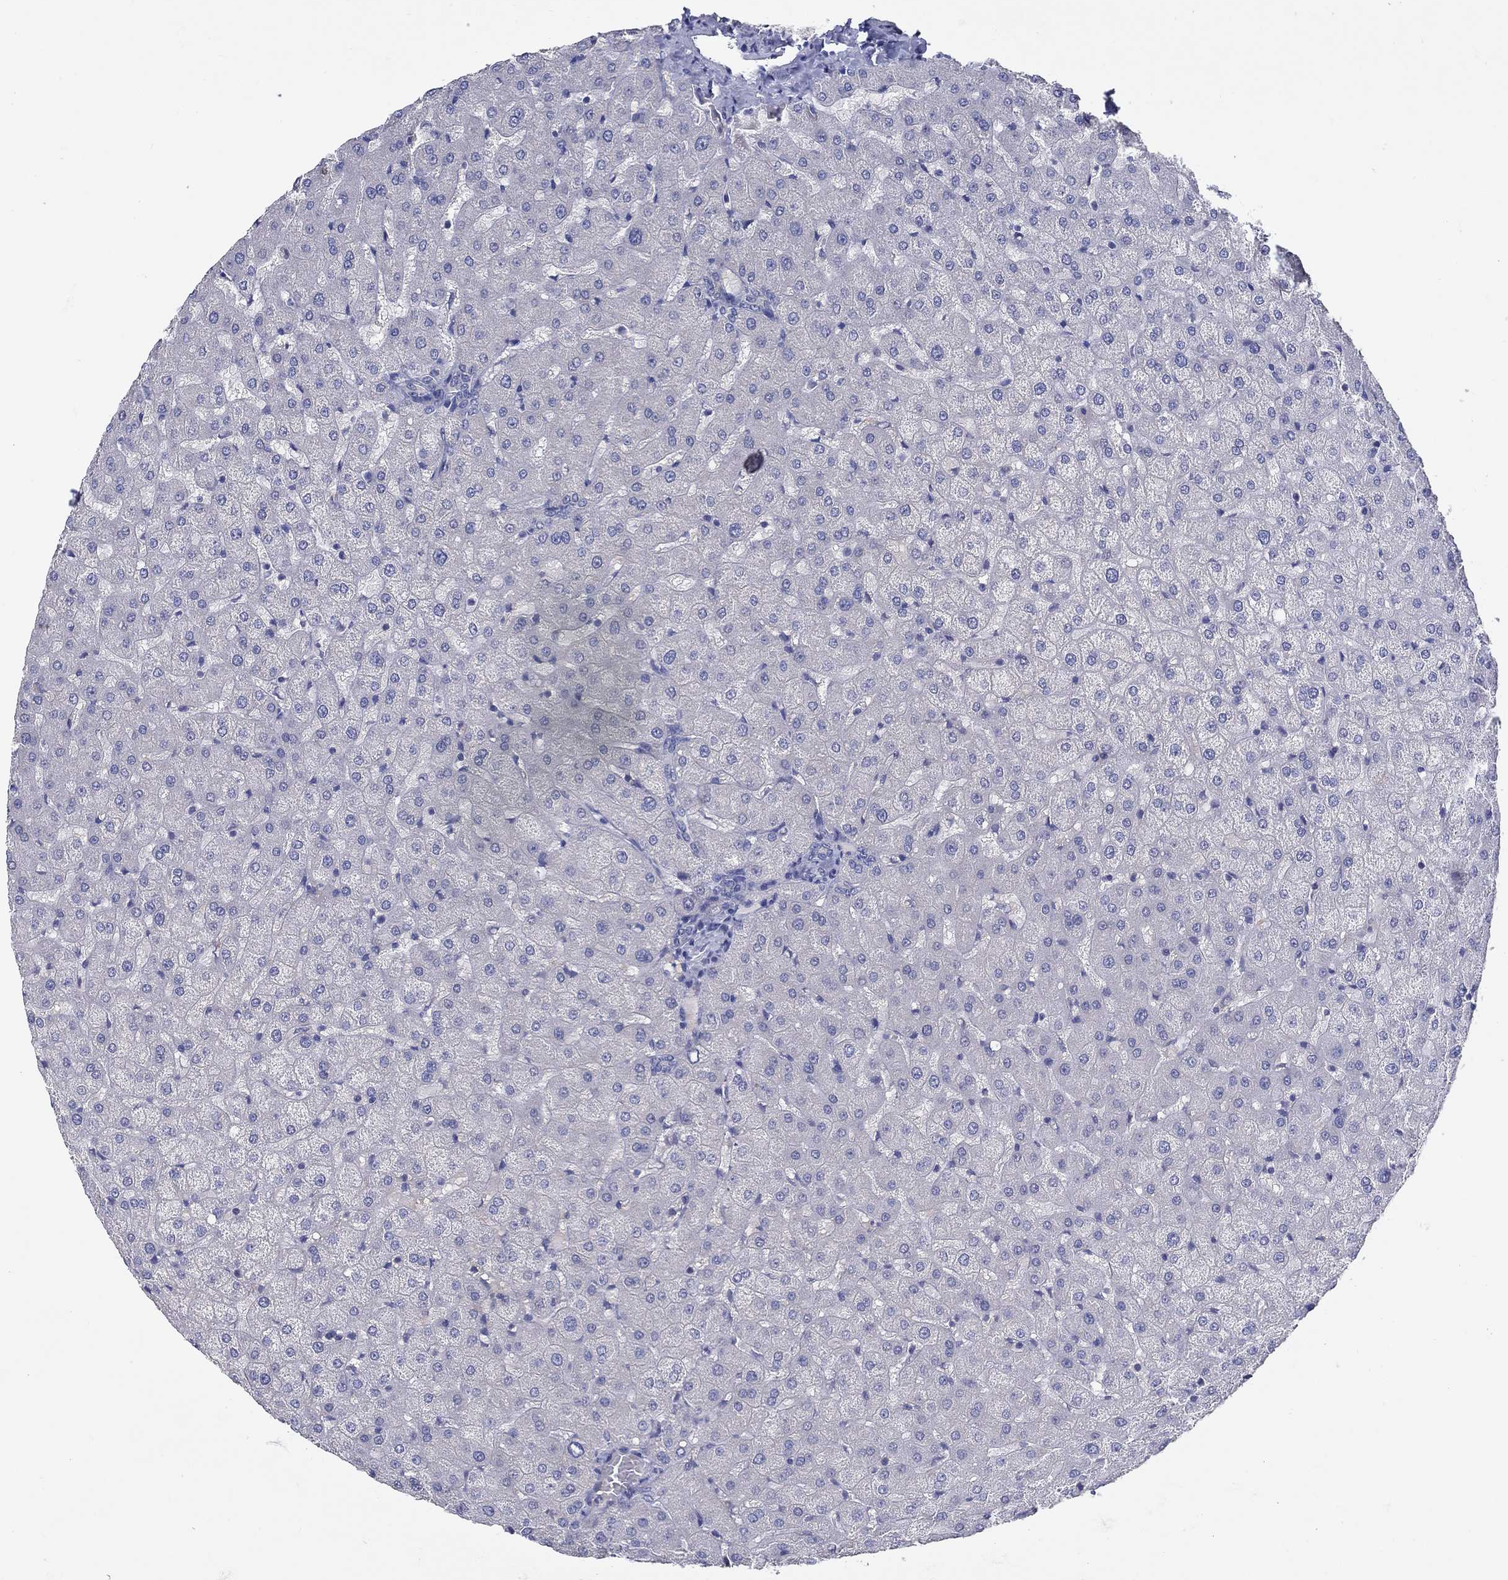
{"staining": {"intensity": "negative", "quantity": "none", "location": "none"}, "tissue": "liver", "cell_type": "Cholangiocytes", "image_type": "normal", "snomed": [{"axis": "morphology", "description": "Normal tissue, NOS"}, {"axis": "topography", "description": "Liver"}], "caption": "This is a image of immunohistochemistry staining of normal liver, which shows no staining in cholangiocytes.", "gene": "ERMP1", "patient": {"sex": "female", "age": 50}}